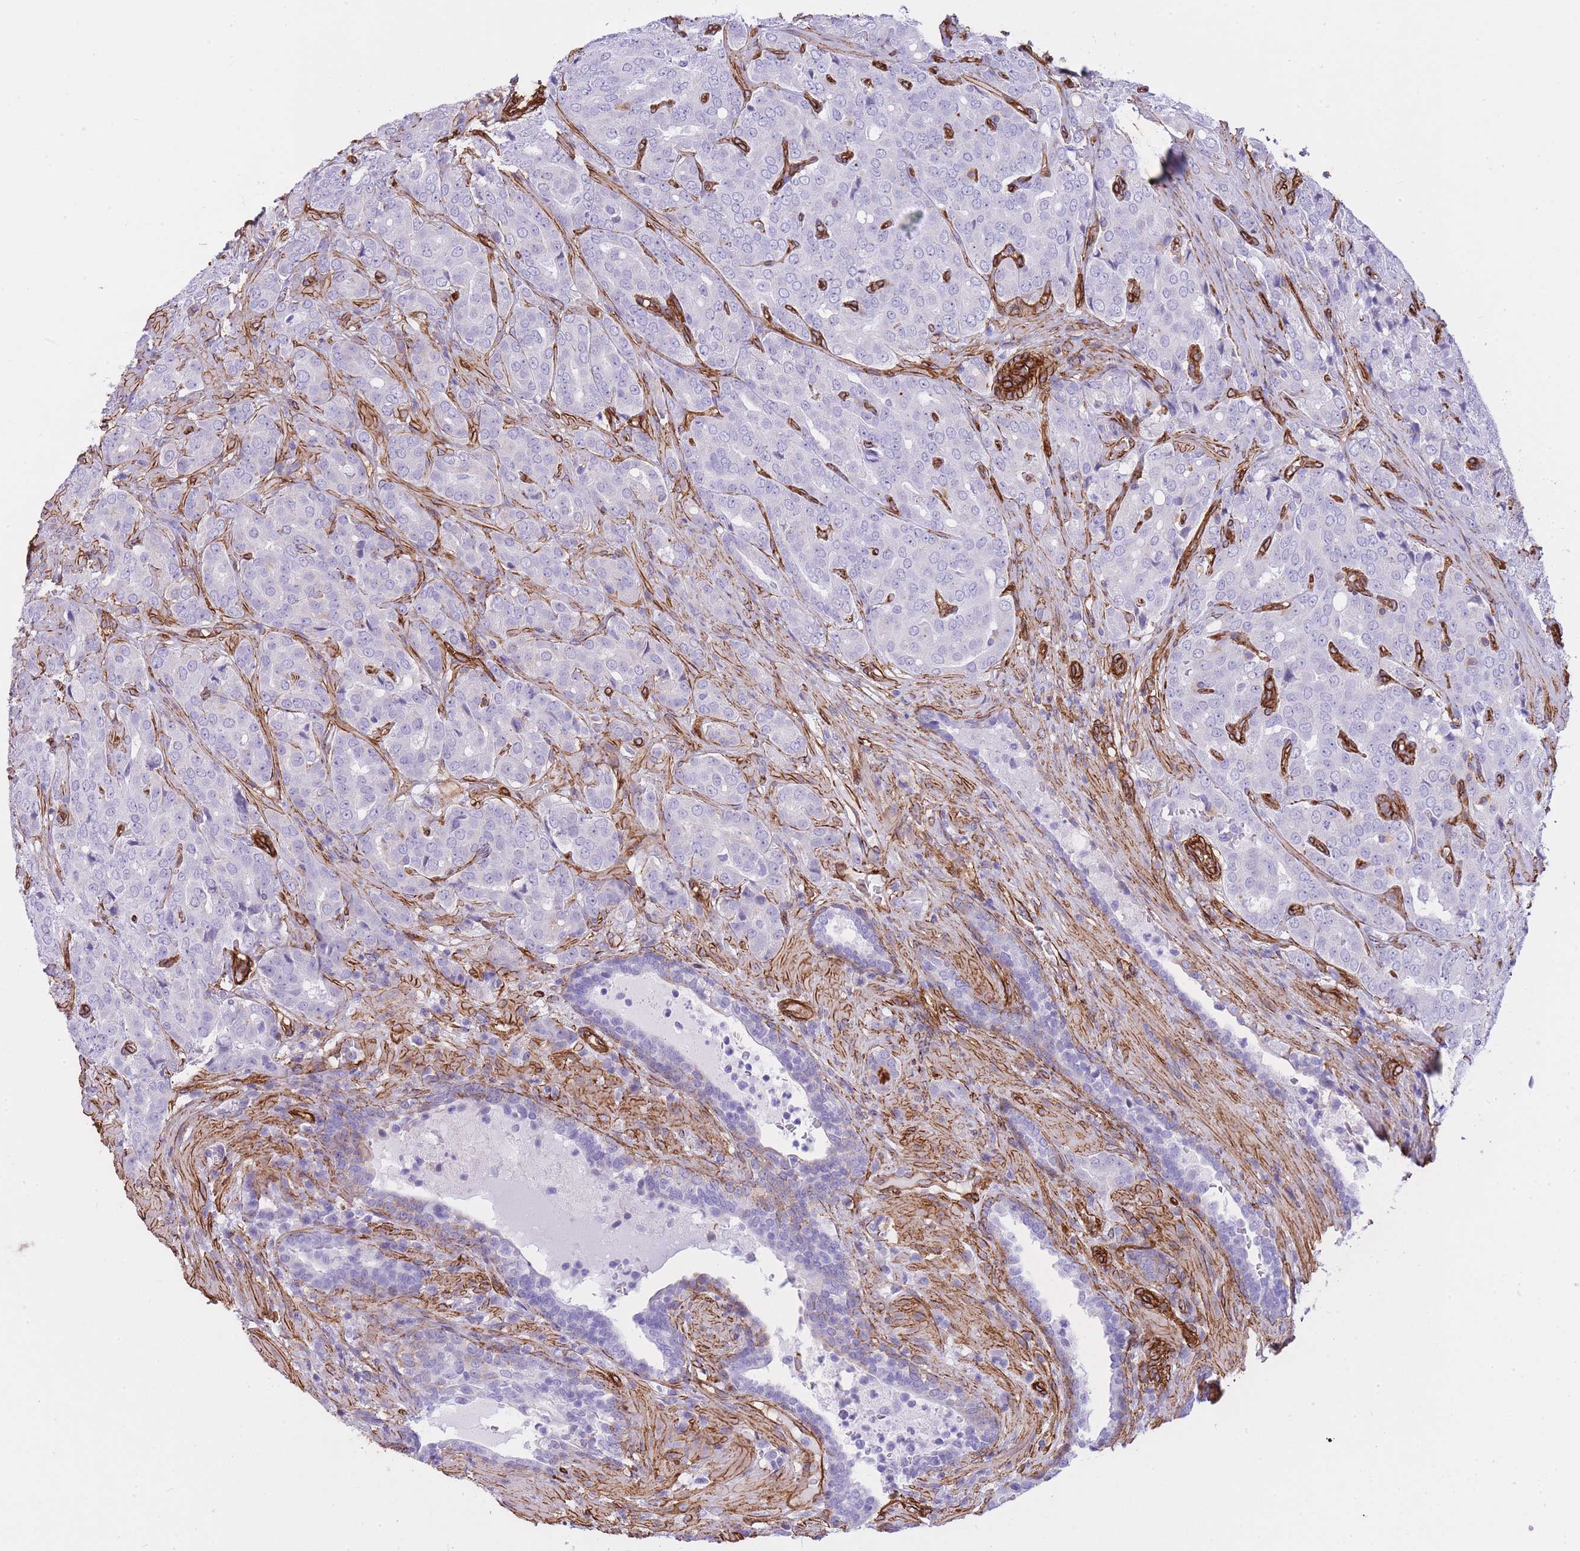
{"staining": {"intensity": "negative", "quantity": "none", "location": "none"}, "tissue": "prostate cancer", "cell_type": "Tumor cells", "image_type": "cancer", "snomed": [{"axis": "morphology", "description": "Adenocarcinoma, High grade"}, {"axis": "topography", "description": "Prostate"}], "caption": "Tumor cells are negative for brown protein staining in prostate cancer (adenocarcinoma (high-grade)). (IHC, brightfield microscopy, high magnification).", "gene": "CAVIN1", "patient": {"sex": "male", "age": 68}}